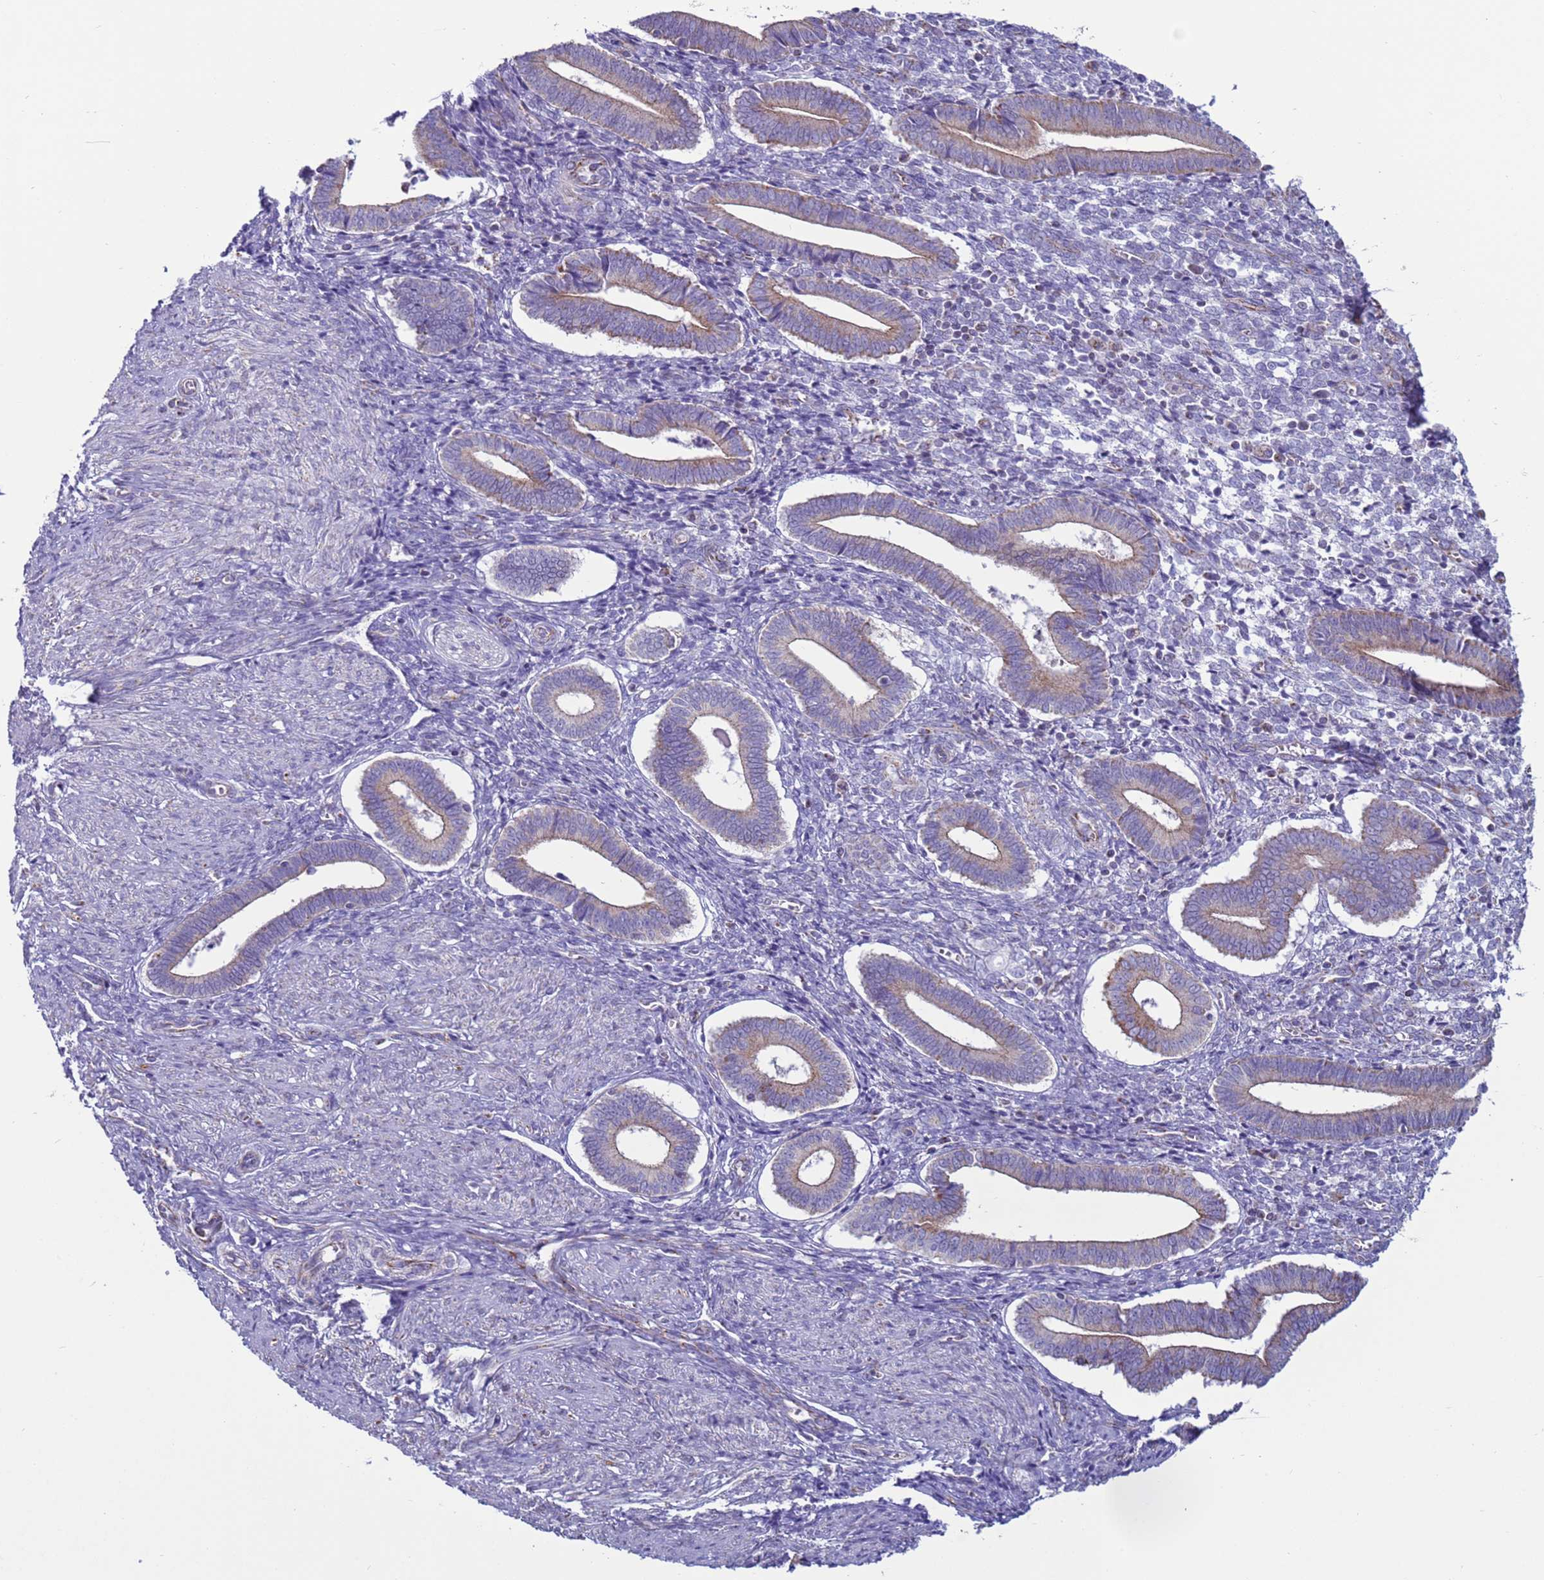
{"staining": {"intensity": "negative", "quantity": "none", "location": "none"}, "tissue": "endometrium", "cell_type": "Cells in endometrial stroma", "image_type": "normal", "snomed": [{"axis": "morphology", "description": "Normal tissue, NOS"}, {"axis": "topography", "description": "Other"}, {"axis": "topography", "description": "Endometrium"}], "caption": "Cells in endometrial stroma show no significant protein positivity in benign endometrium. (DAB IHC visualized using brightfield microscopy, high magnification).", "gene": "HPCAL1", "patient": {"sex": "female", "age": 44}}